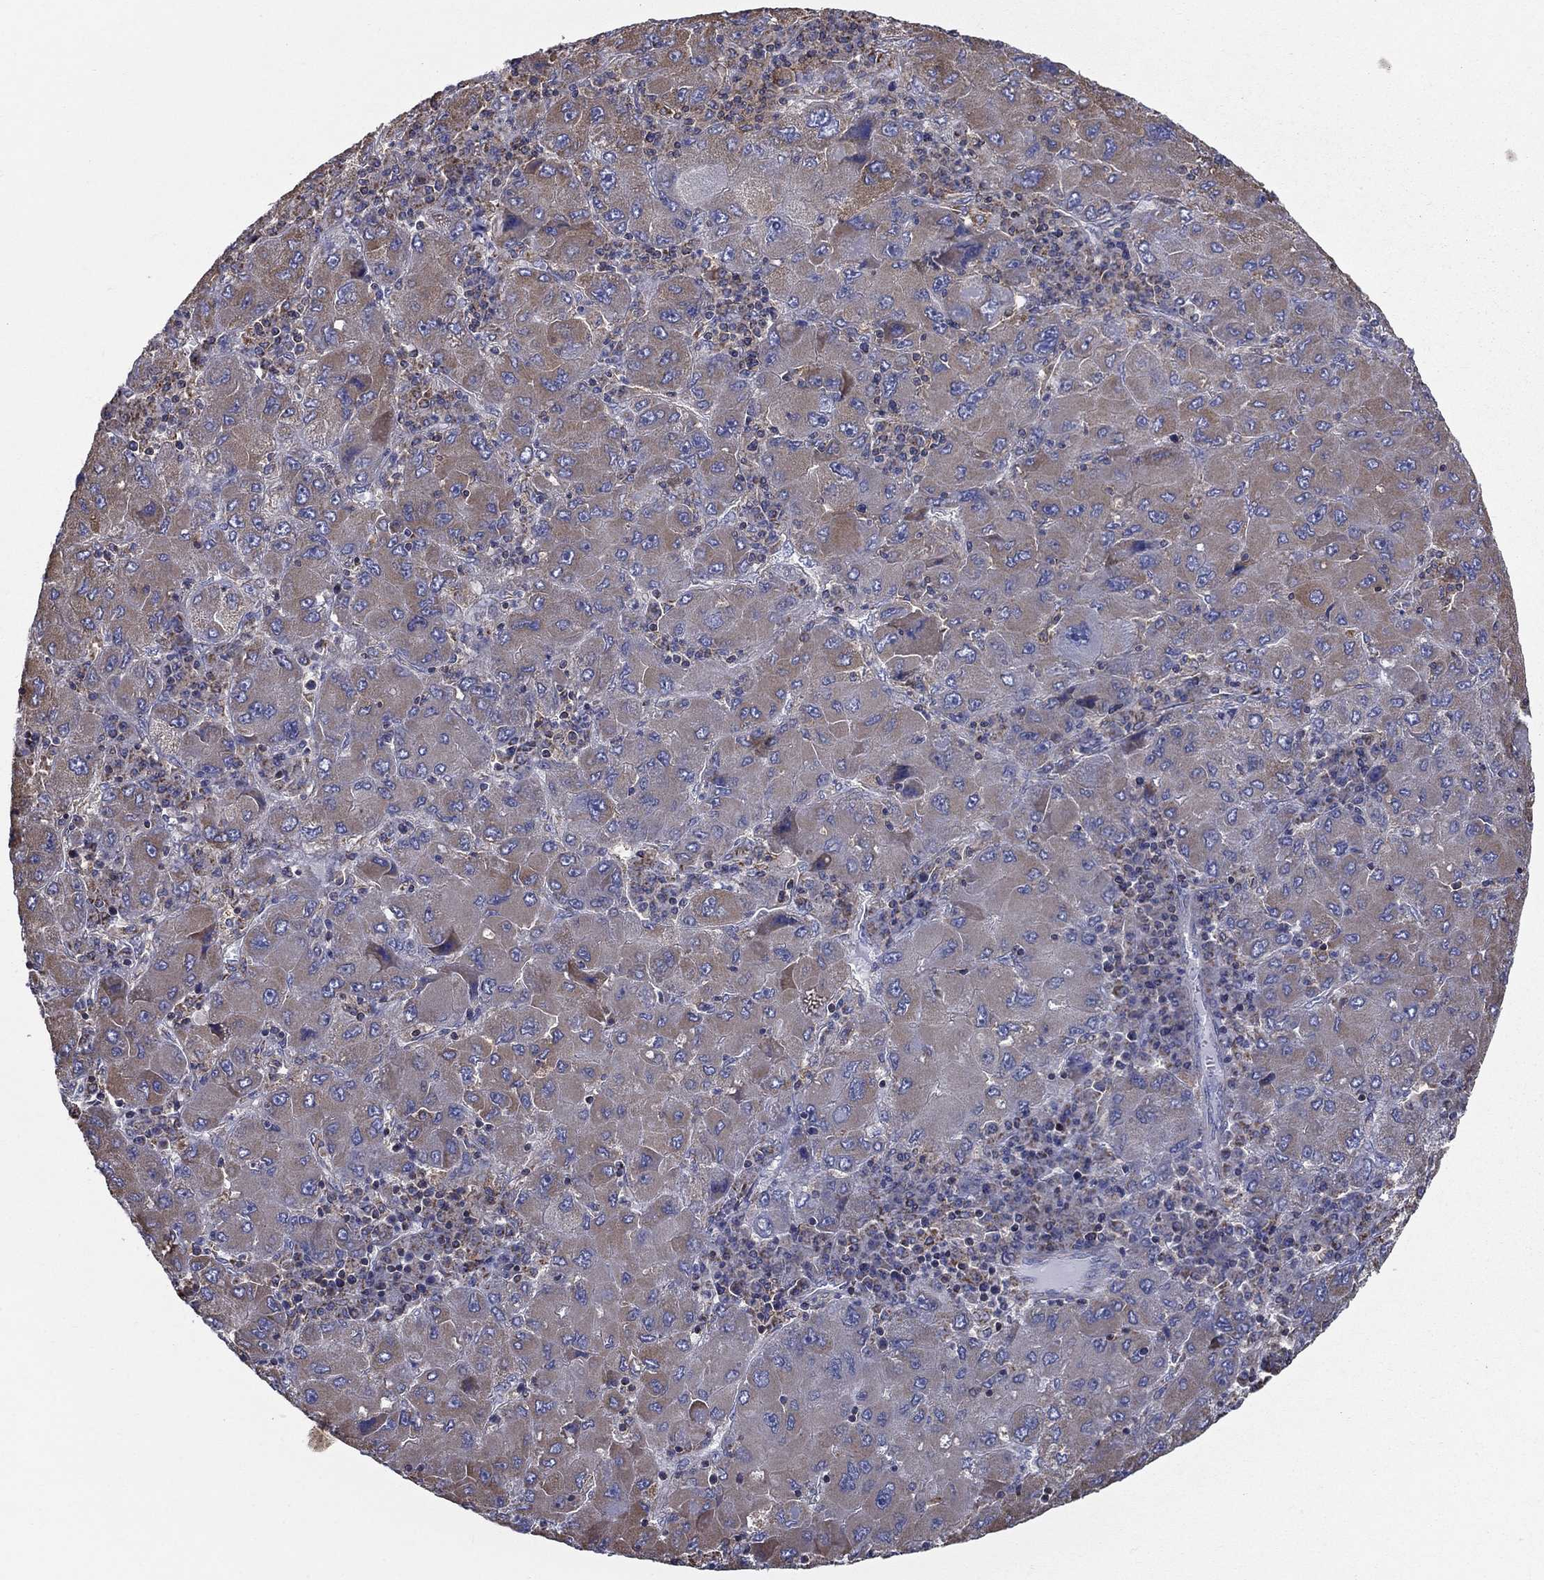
{"staining": {"intensity": "moderate", "quantity": "<25%", "location": "cytoplasmic/membranous"}, "tissue": "liver cancer", "cell_type": "Tumor cells", "image_type": "cancer", "snomed": [{"axis": "morphology", "description": "Carcinoma, Hepatocellular, NOS"}, {"axis": "topography", "description": "Liver"}], "caption": "High-power microscopy captured an IHC micrograph of liver cancer, revealing moderate cytoplasmic/membranous expression in about <25% of tumor cells.", "gene": "NME5", "patient": {"sex": "male", "age": 75}}